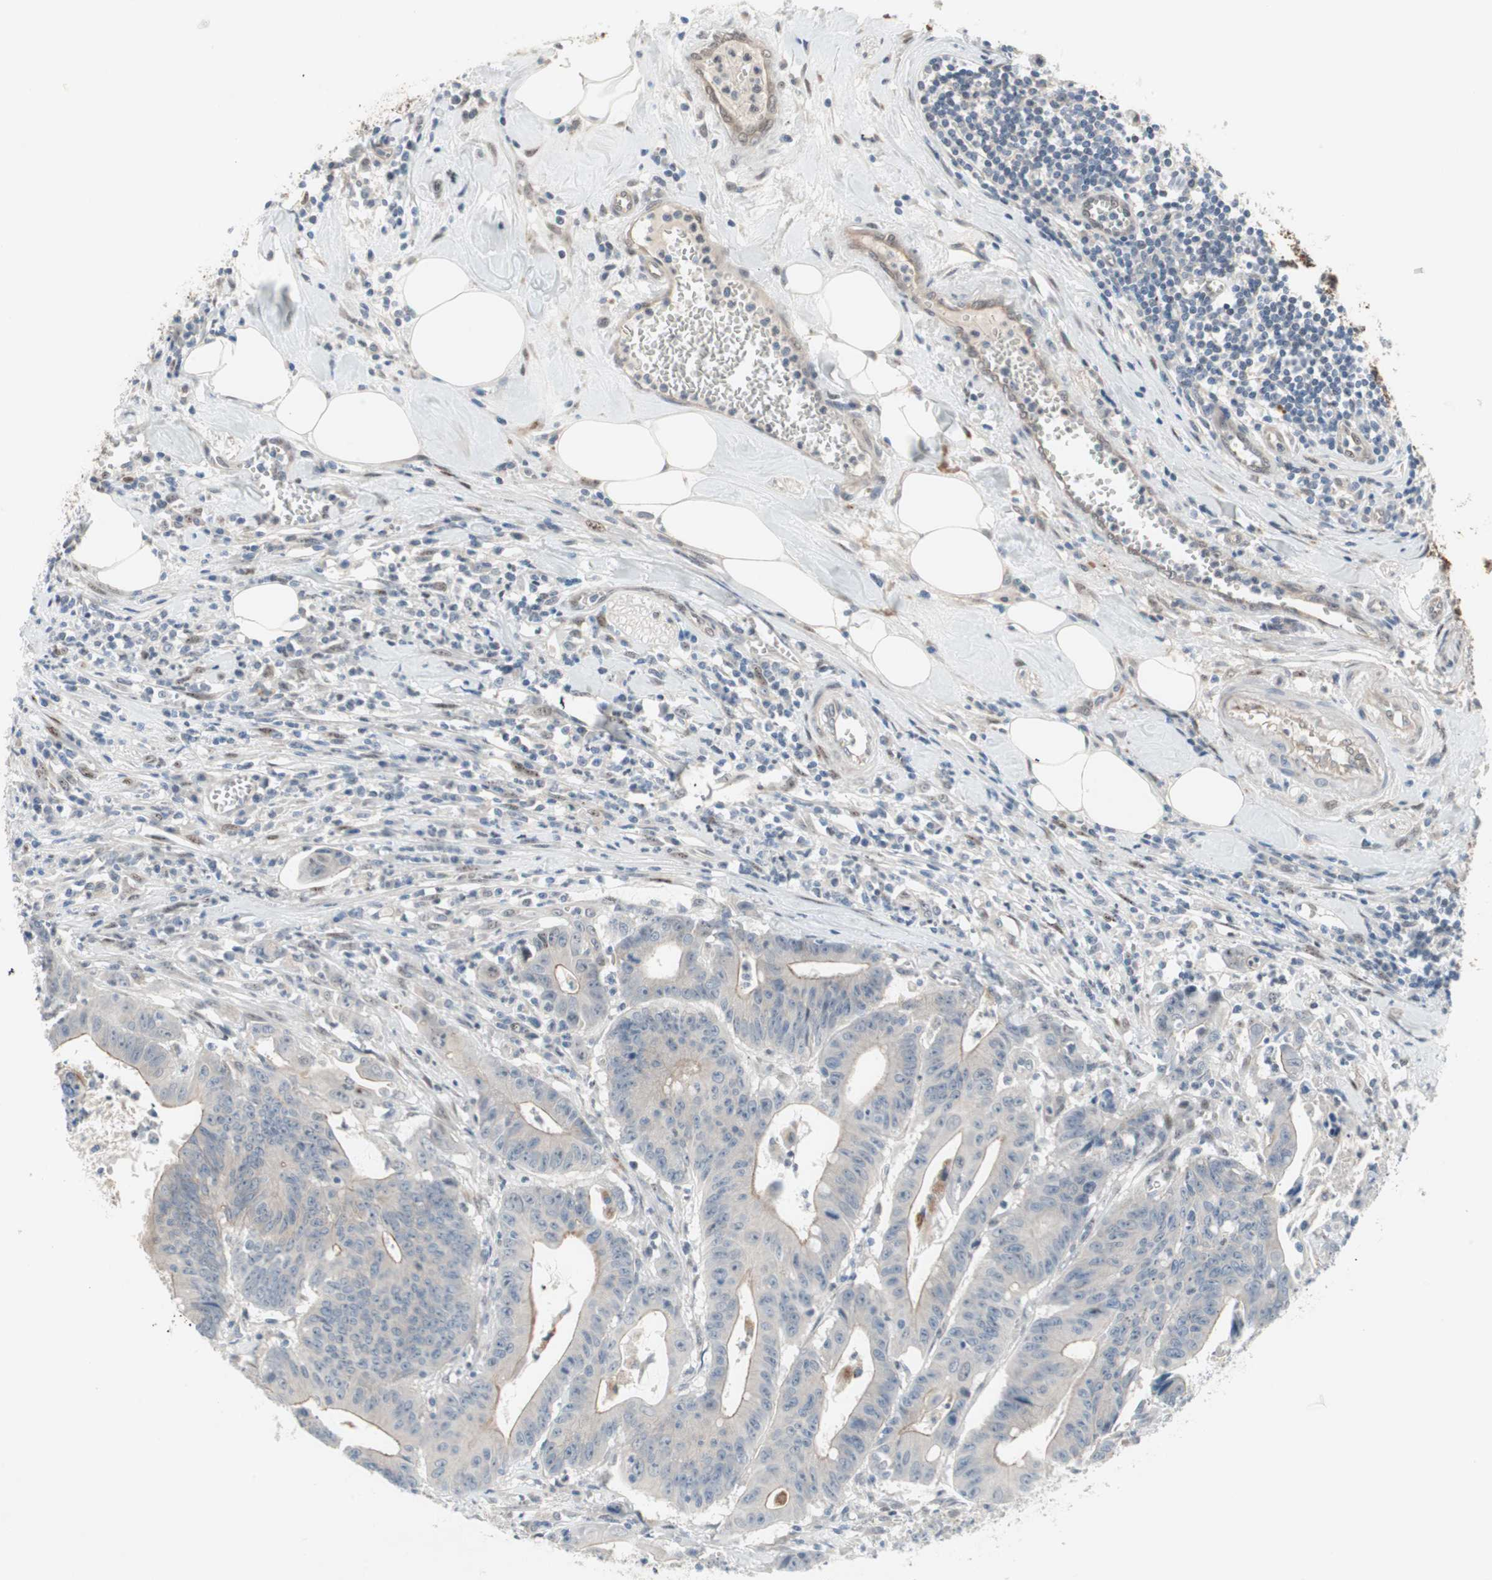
{"staining": {"intensity": "weak", "quantity": "25%-75%", "location": "cytoplasmic/membranous"}, "tissue": "colorectal cancer", "cell_type": "Tumor cells", "image_type": "cancer", "snomed": [{"axis": "morphology", "description": "Adenocarcinoma, NOS"}, {"axis": "topography", "description": "Colon"}], "caption": "Protein positivity by immunohistochemistry exhibits weak cytoplasmic/membranous expression in about 25%-75% of tumor cells in colorectal cancer. The protein of interest is stained brown, and the nuclei are stained in blue (DAB (3,3'-diaminobenzidine) IHC with brightfield microscopy, high magnification).", "gene": "CAND2", "patient": {"sex": "male", "age": 45}}